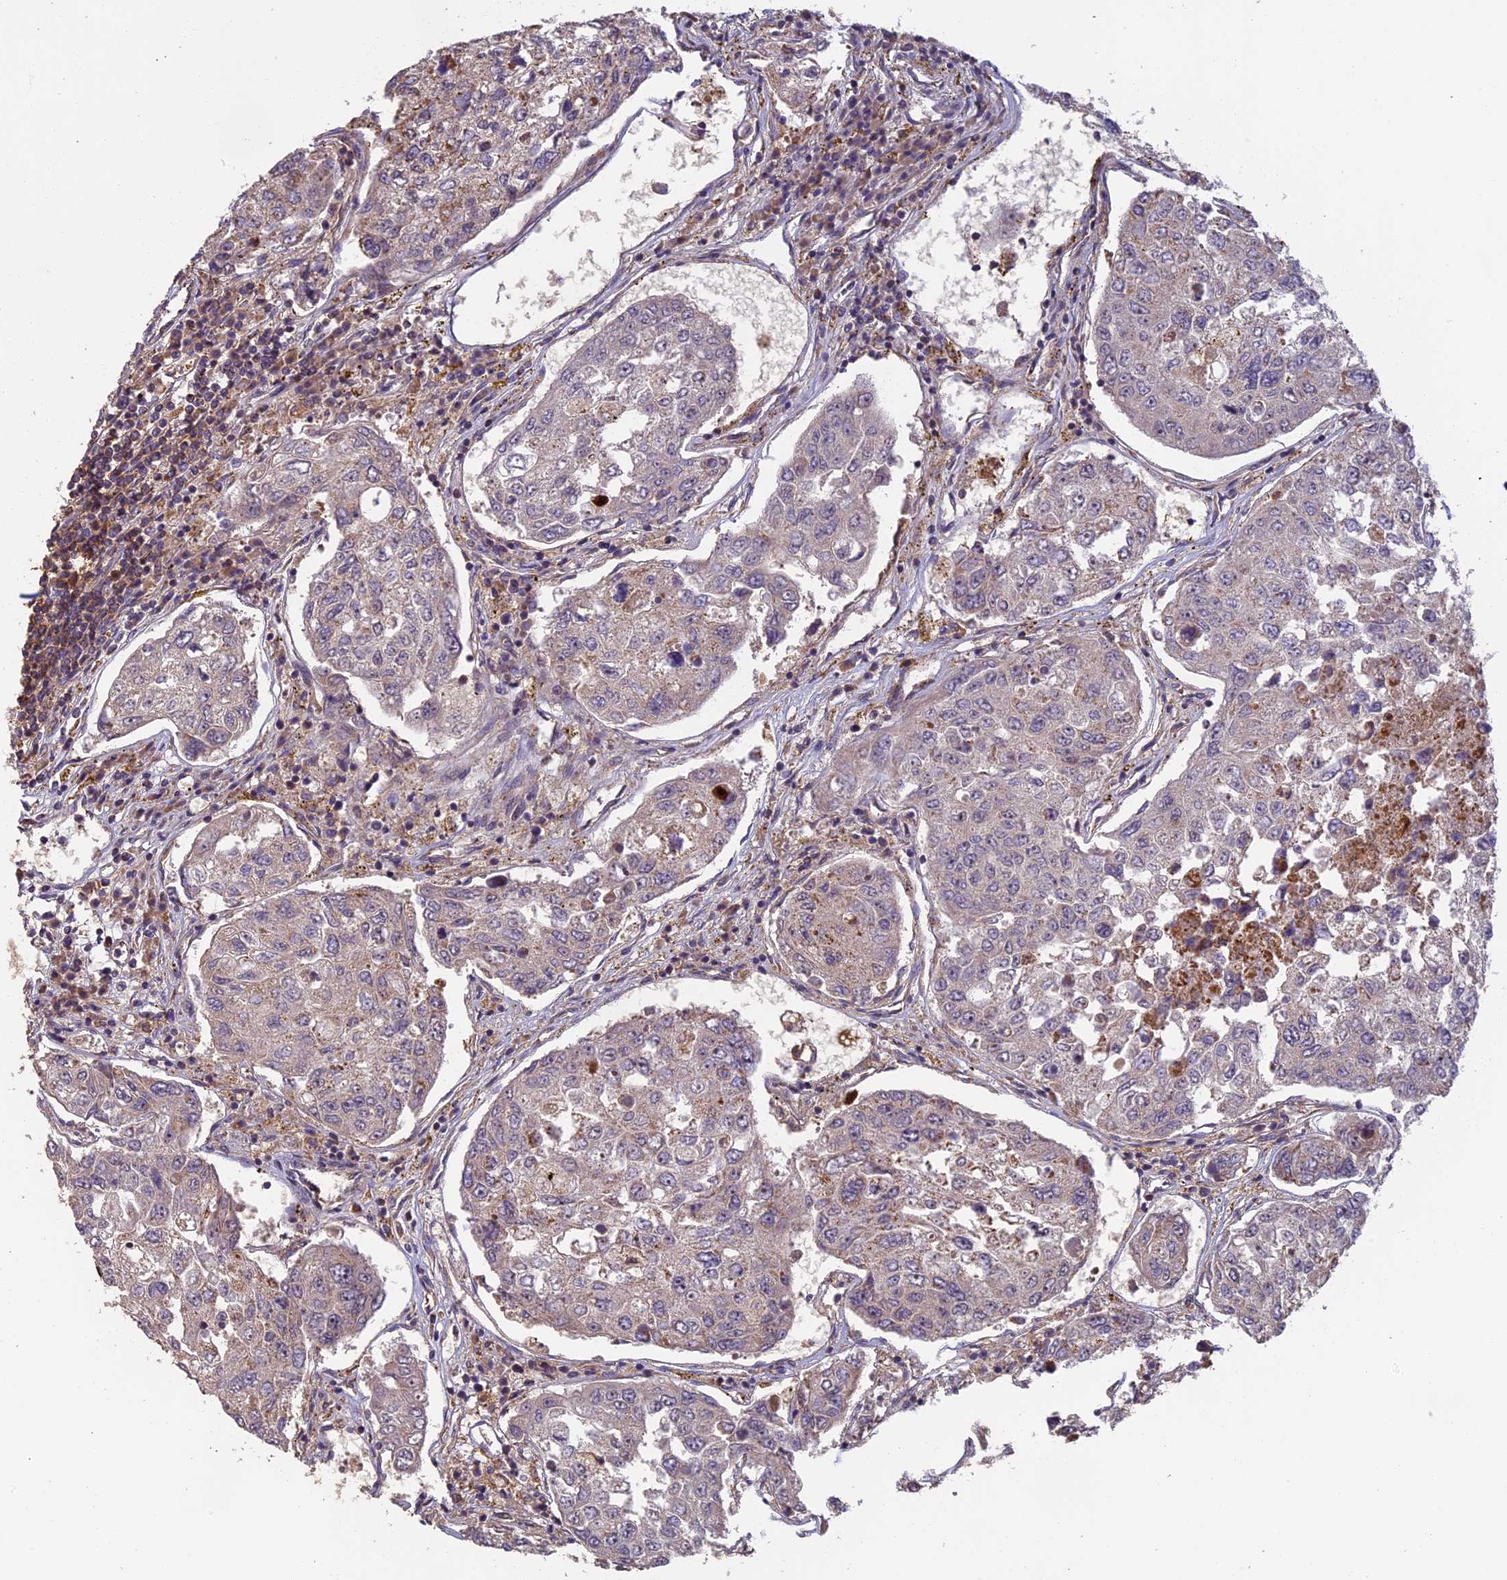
{"staining": {"intensity": "moderate", "quantity": "<25%", "location": "cytoplasmic/membranous"}, "tissue": "urothelial cancer", "cell_type": "Tumor cells", "image_type": "cancer", "snomed": [{"axis": "morphology", "description": "Urothelial carcinoma, High grade"}, {"axis": "topography", "description": "Lymph node"}, {"axis": "topography", "description": "Urinary bladder"}], "caption": "A micrograph of urothelial cancer stained for a protein shows moderate cytoplasmic/membranous brown staining in tumor cells.", "gene": "EDAR", "patient": {"sex": "male", "age": 51}}